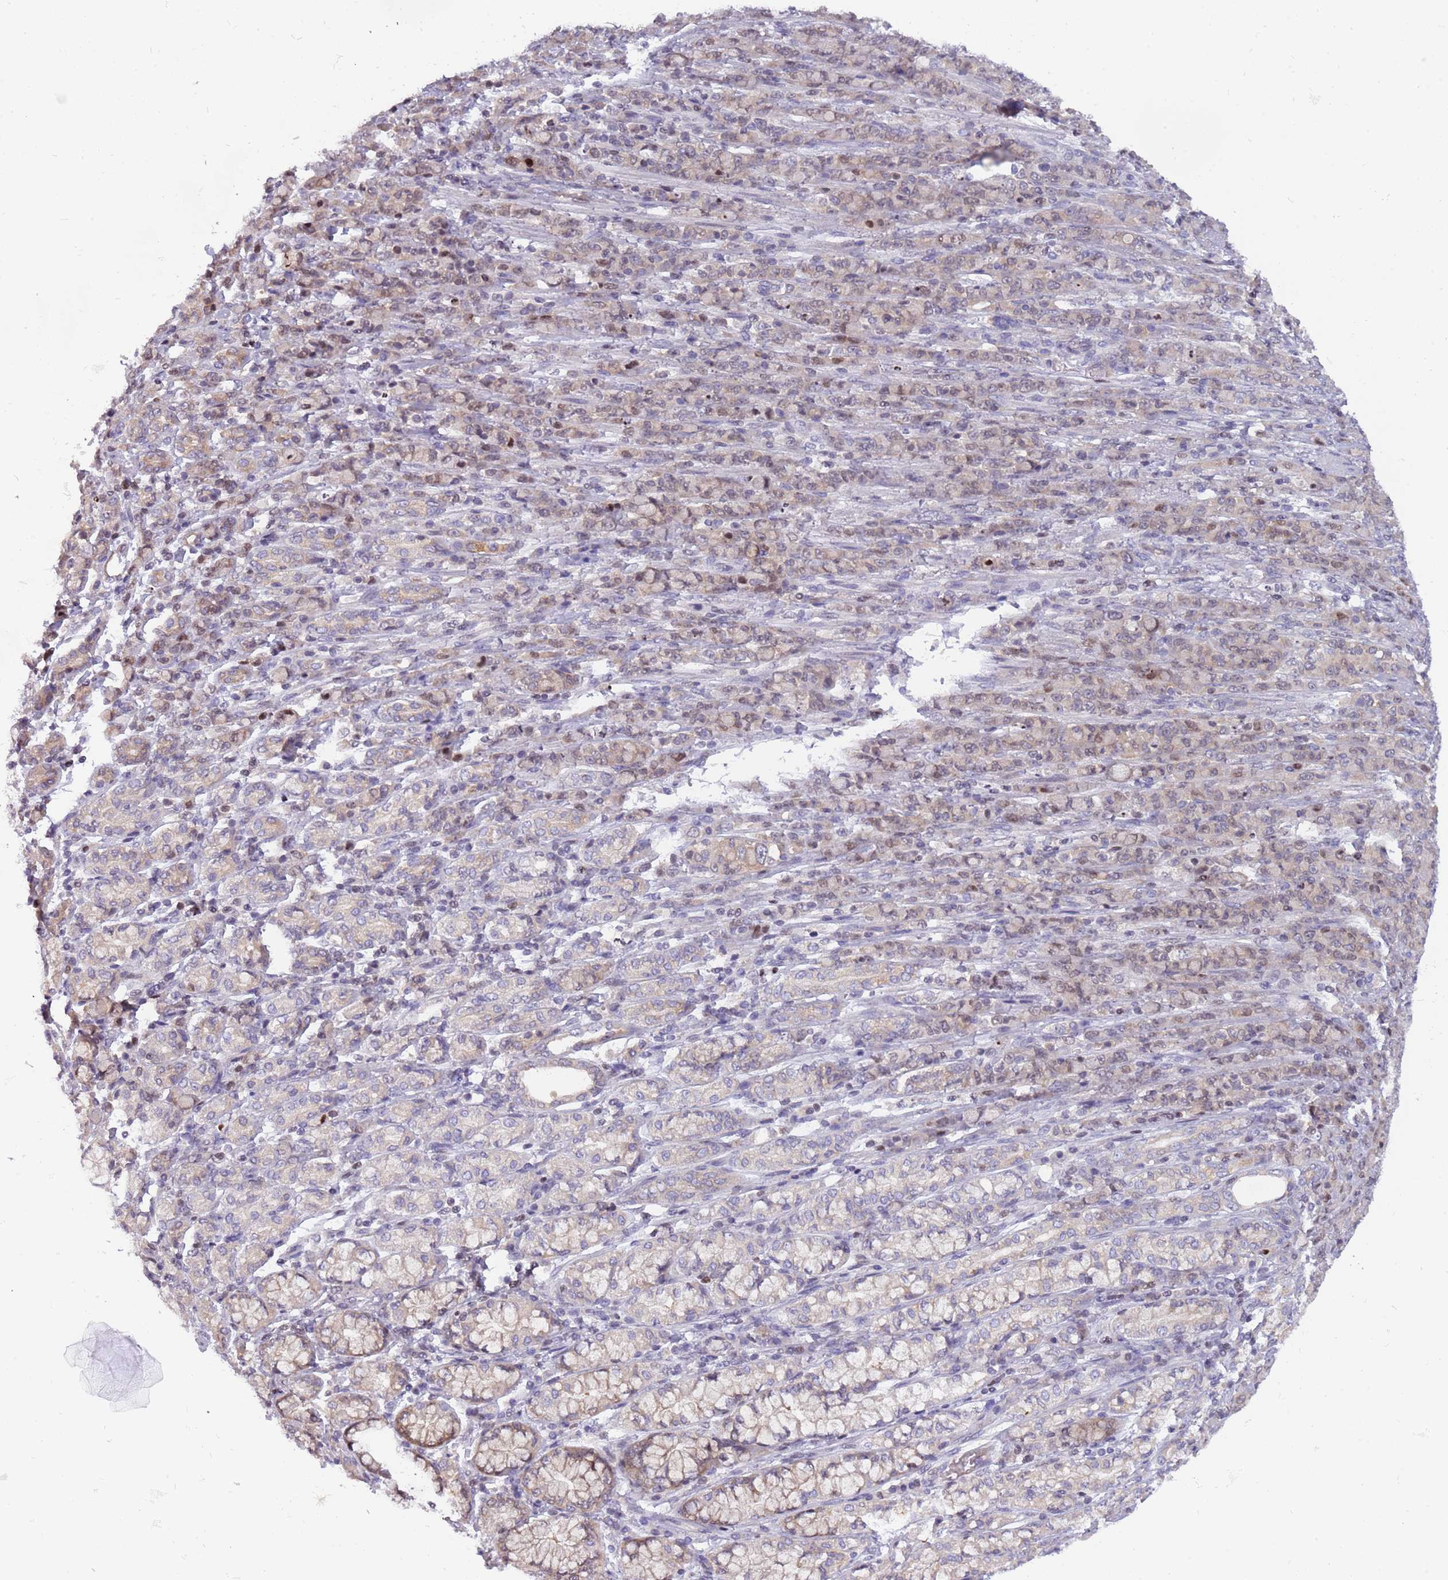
{"staining": {"intensity": "weak", "quantity": "<25%", "location": "cytoplasmic/membranous"}, "tissue": "stomach cancer", "cell_type": "Tumor cells", "image_type": "cancer", "snomed": [{"axis": "morphology", "description": "Normal tissue, NOS"}, {"axis": "morphology", "description": "Adenocarcinoma, NOS"}, {"axis": "topography", "description": "Stomach"}], "caption": "There is no significant positivity in tumor cells of stomach cancer.", "gene": "ARHGEF5", "patient": {"sex": "female", "age": 79}}